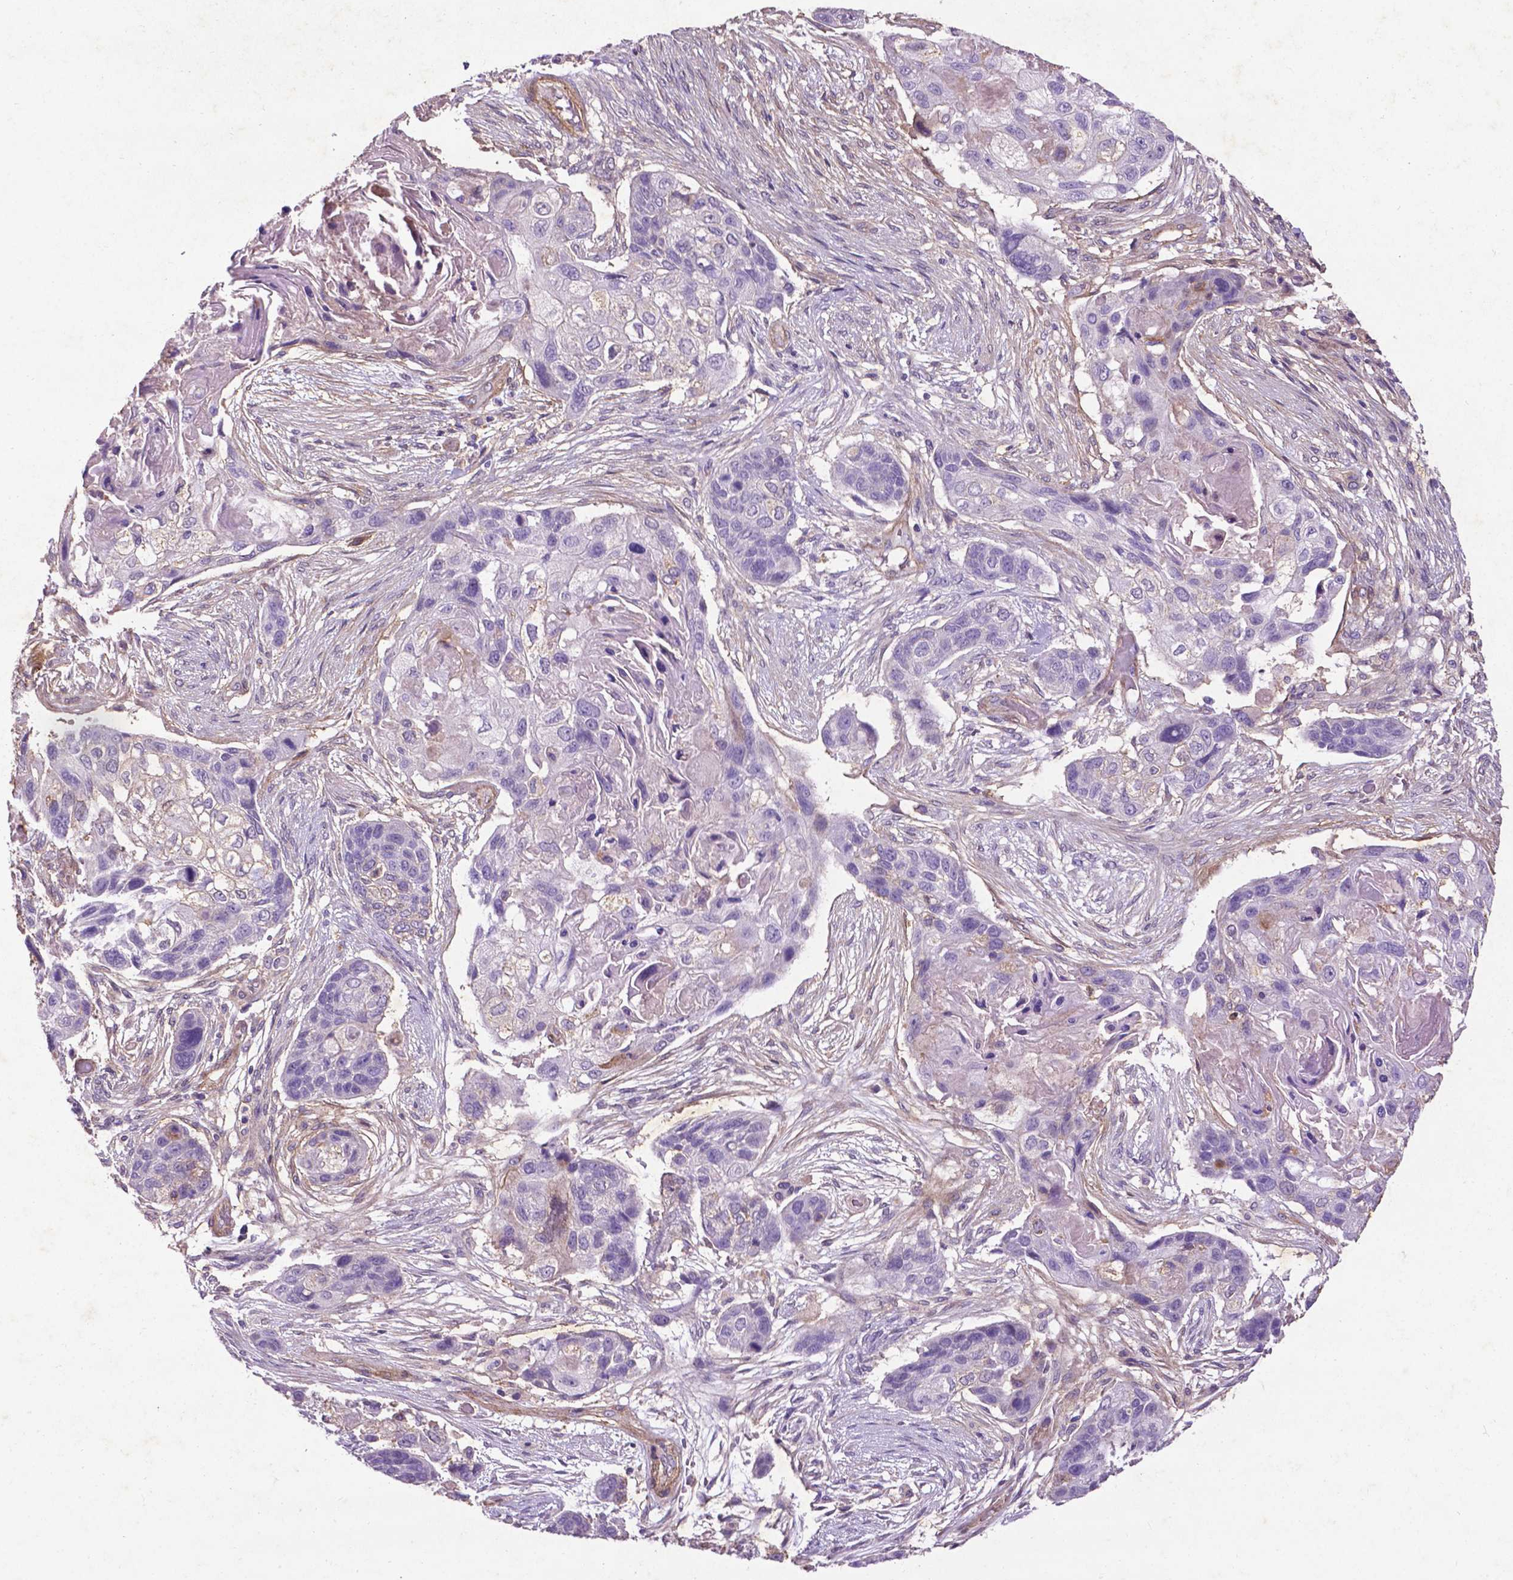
{"staining": {"intensity": "negative", "quantity": "none", "location": "none"}, "tissue": "lung cancer", "cell_type": "Tumor cells", "image_type": "cancer", "snomed": [{"axis": "morphology", "description": "Squamous cell carcinoma, NOS"}, {"axis": "topography", "description": "Lung"}], "caption": "A high-resolution image shows IHC staining of lung squamous cell carcinoma, which shows no significant staining in tumor cells.", "gene": "RRAS", "patient": {"sex": "male", "age": 69}}